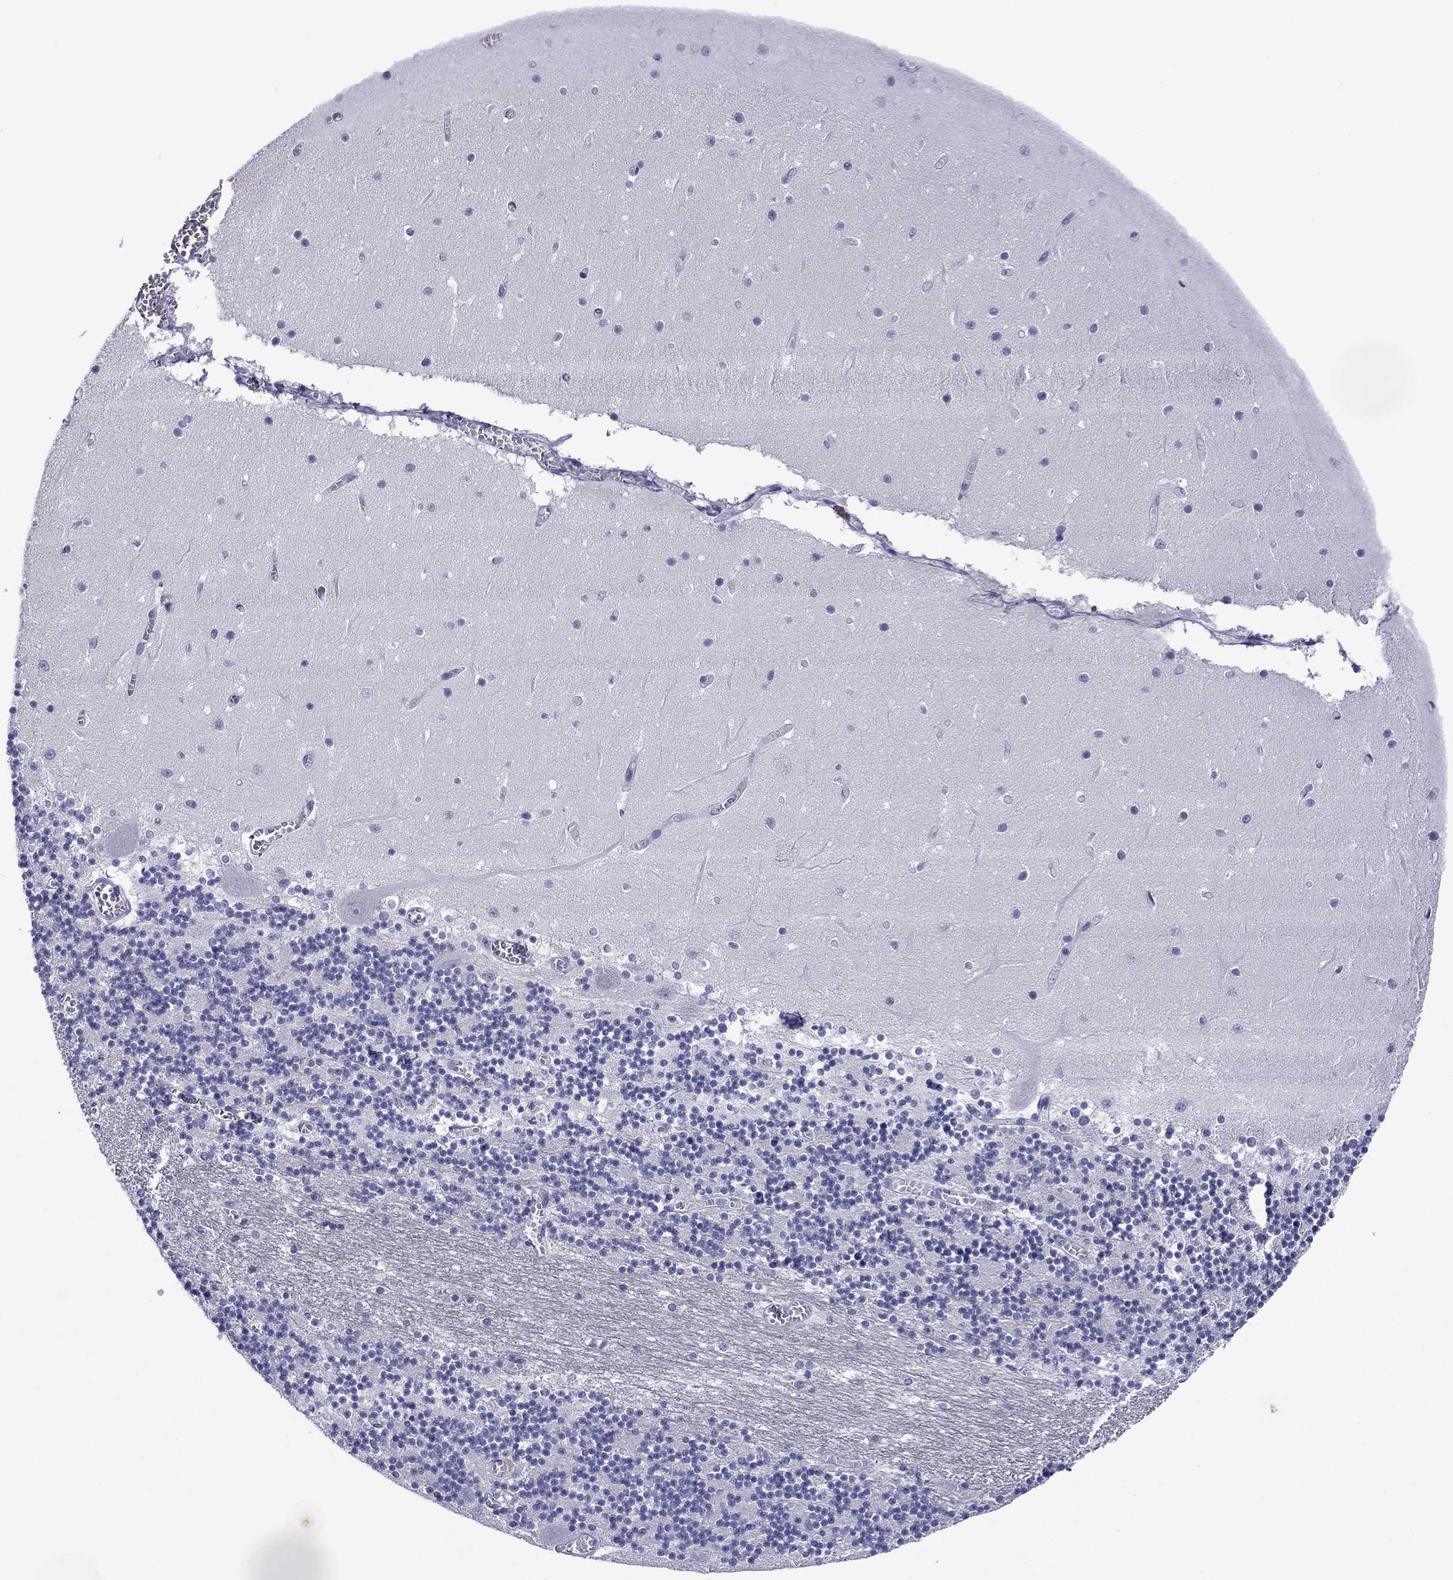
{"staining": {"intensity": "negative", "quantity": "none", "location": "none"}, "tissue": "cerebellum", "cell_type": "Cells in granular layer", "image_type": "normal", "snomed": [{"axis": "morphology", "description": "Normal tissue, NOS"}, {"axis": "topography", "description": "Cerebellum"}], "caption": "Photomicrograph shows no protein staining in cells in granular layer of unremarkable cerebellum.", "gene": "TCFL5", "patient": {"sex": "female", "age": 28}}